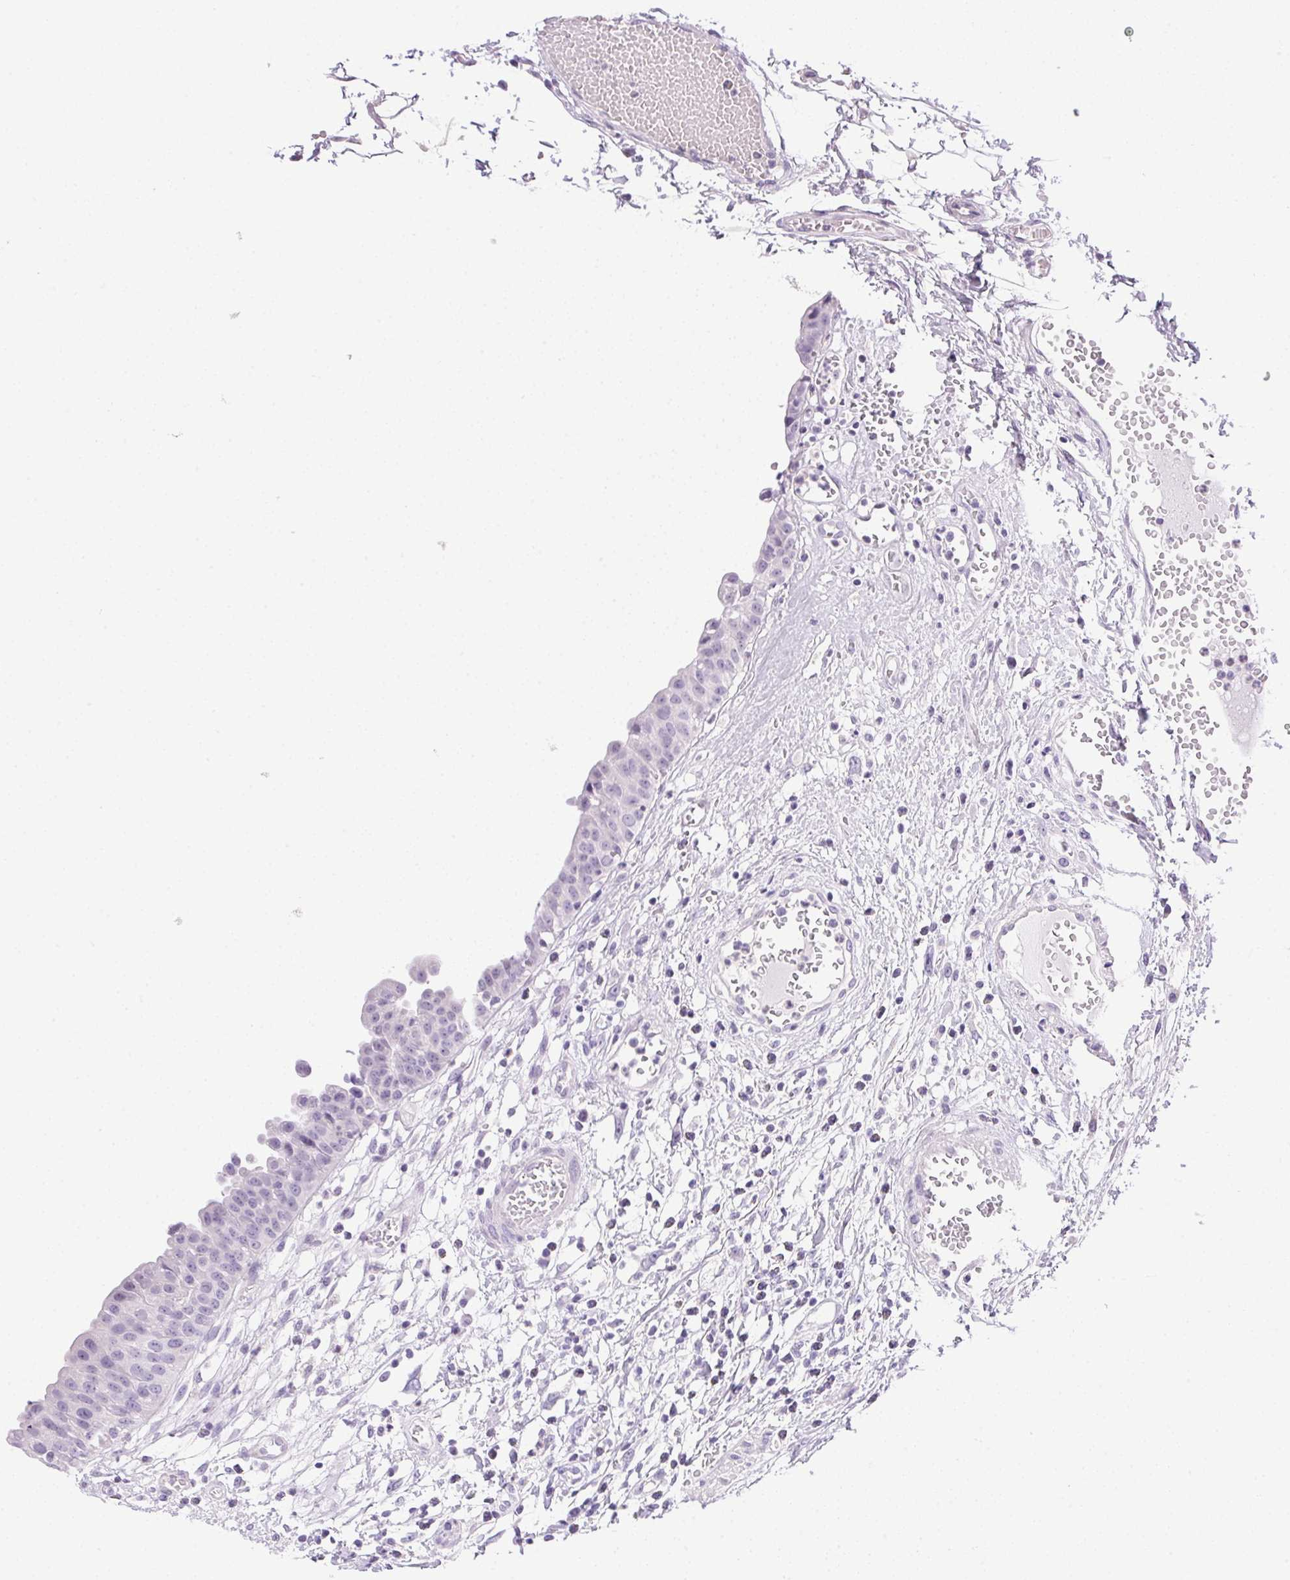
{"staining": {"intensity": "negative", "quantity": "none", "location": "none"}, "tissue": "urinary bladder", "cell_type": "Urothelial cells", "image_type": "normal", "snomed": [{"axis": "morphology", "description": "Normal tissue, NOS"}, {"axis": "topography", "description": "Urinary bladder"}], "caption": "High power microscopy photomicrograph of an immunohistochemistry (IHC) histopathology image of benign urinary bladder, revealing no significant expression in urothelial cells. Brightfield microscopy of immunohistochemistry stained with DAB (3,3'-diaminobenzidine) (brown) and hematoxylin (blue), captured at high magnification.", "gene": "ATP6V0A4", "patient": {"sex": "male", "age": 64}}